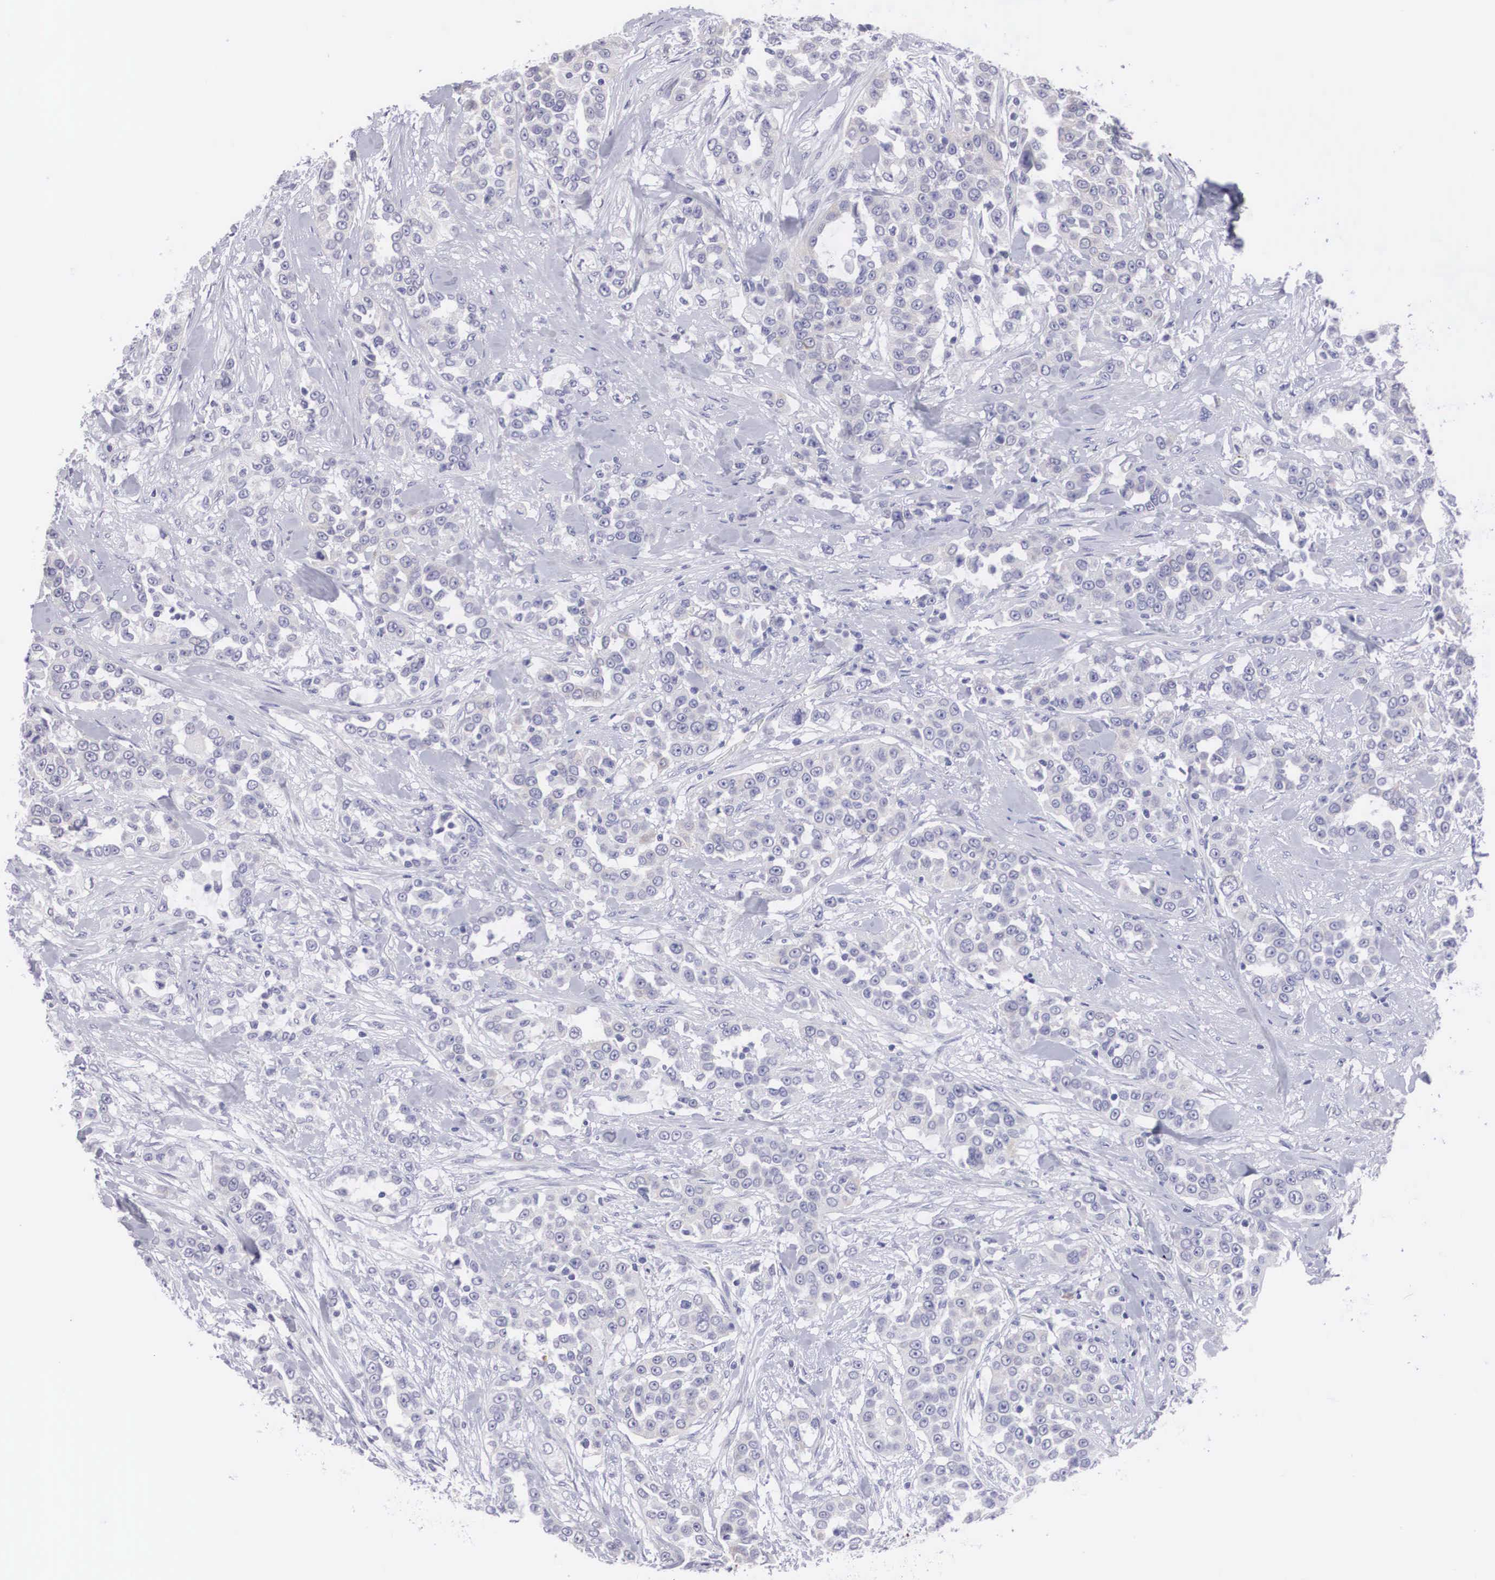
{"staining": {"intensity": "negative", "quantity": "none", "location": "none"}, "tissue": "urothelial cancer", "cell_type": "Tumor cells", "image_type": "cancer", "snomed": [{"axis": "morphology", "description": "Urothelial carcinoma, High grade"}, {"axis": "topography", "description": "Urinary bladder"}], "caption": "IHC histopathology image of neoplastic tissue: human high-grade urothelial carcinoma stained with DAB shows no significant protein expression in tumor cells. (DAB immunohistochemistry (IHC) with hematoxylin counter stain).", "gene": "ARMCX3", "patient": {"sex": "female", "age": 80}}